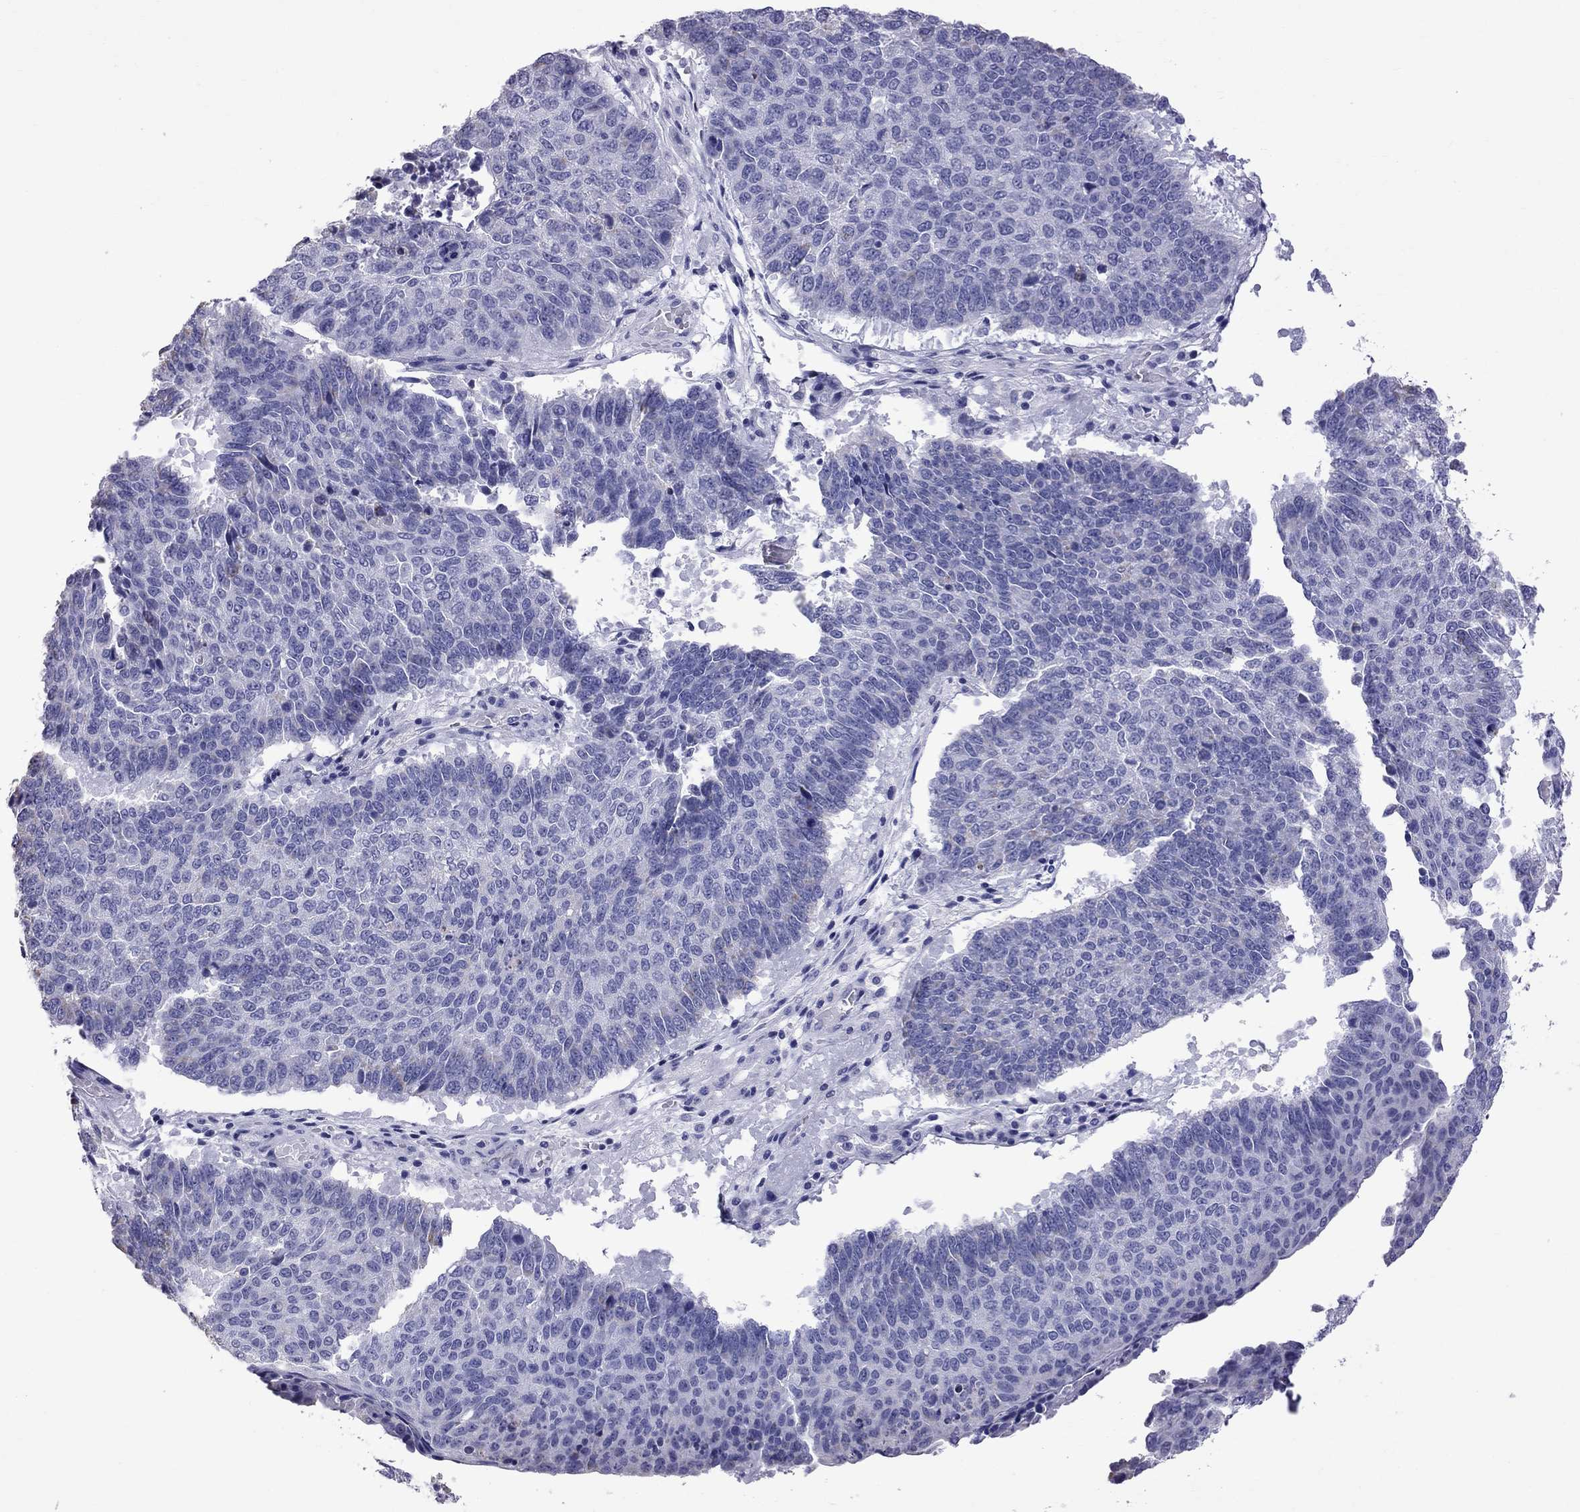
{"staining": {"intensity": "negative", "quantity": "none", "location": "none"}, "tissue": "lung cancer", "cell_type": "Tumor cells", "image_type": "cancer", "snomed": [{"axis": "morphology", "description": "Squamous cell carcinoma, NOS"}, {"axis": "topography", "description": "Lung"}], "caption": "DAB (3,3'-diaminobenzidine) immunohistochemical staining of human lung cancer (squamous cell carcinoma) exhibits no significant positivity in tumor cells. Brightfield microscopy of immunohistochemistry (IHC) stained with DAB (brown) and hematoxylin (blue), captured at high magnification.", "gene": "TTLL13", "patient": {"sex": "male", "age": 73}}